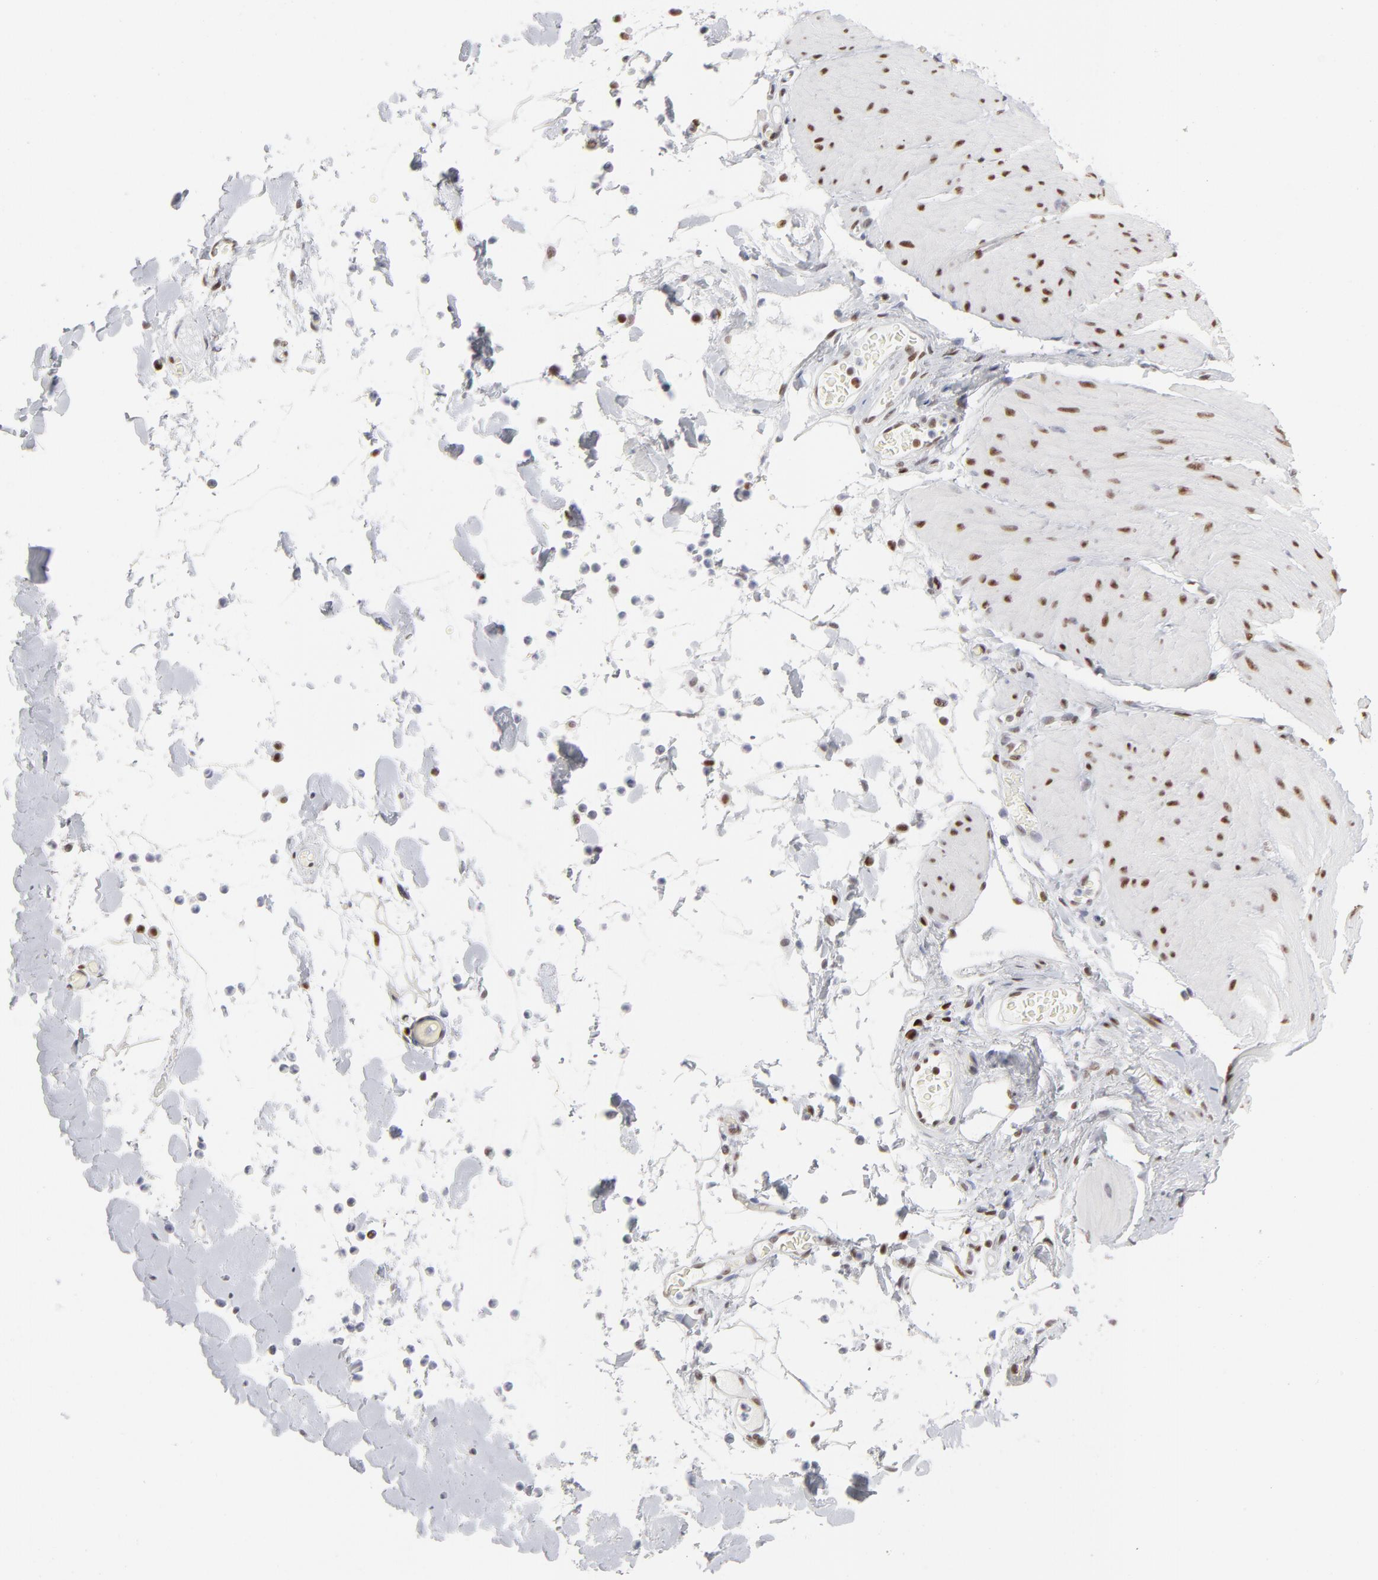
{"staining": {"intensity": "weak", "quantity": ">75%", "location": "nuclear"}, "tissue": "smooth muscle", "cell_type": "Smooth muscle cells", "image_type": "normal", "snomed": [{"axis": "morphology", "description": "Normal tissue, NOS"}, {"axis": "topography", "description": "Smooth muscle"}, {"axis": "topography", "description": "Colon"}], "caption": "This micrograph reveals unremarkable smooth muscle stained with IHC to label a protein in brown. The nuclear of smooth muscle cells show weak positivity for the protein. Nuclei are counter-stained blue.", "gene": "PARP1", "patient": {"sex": "male", "age": 67}}